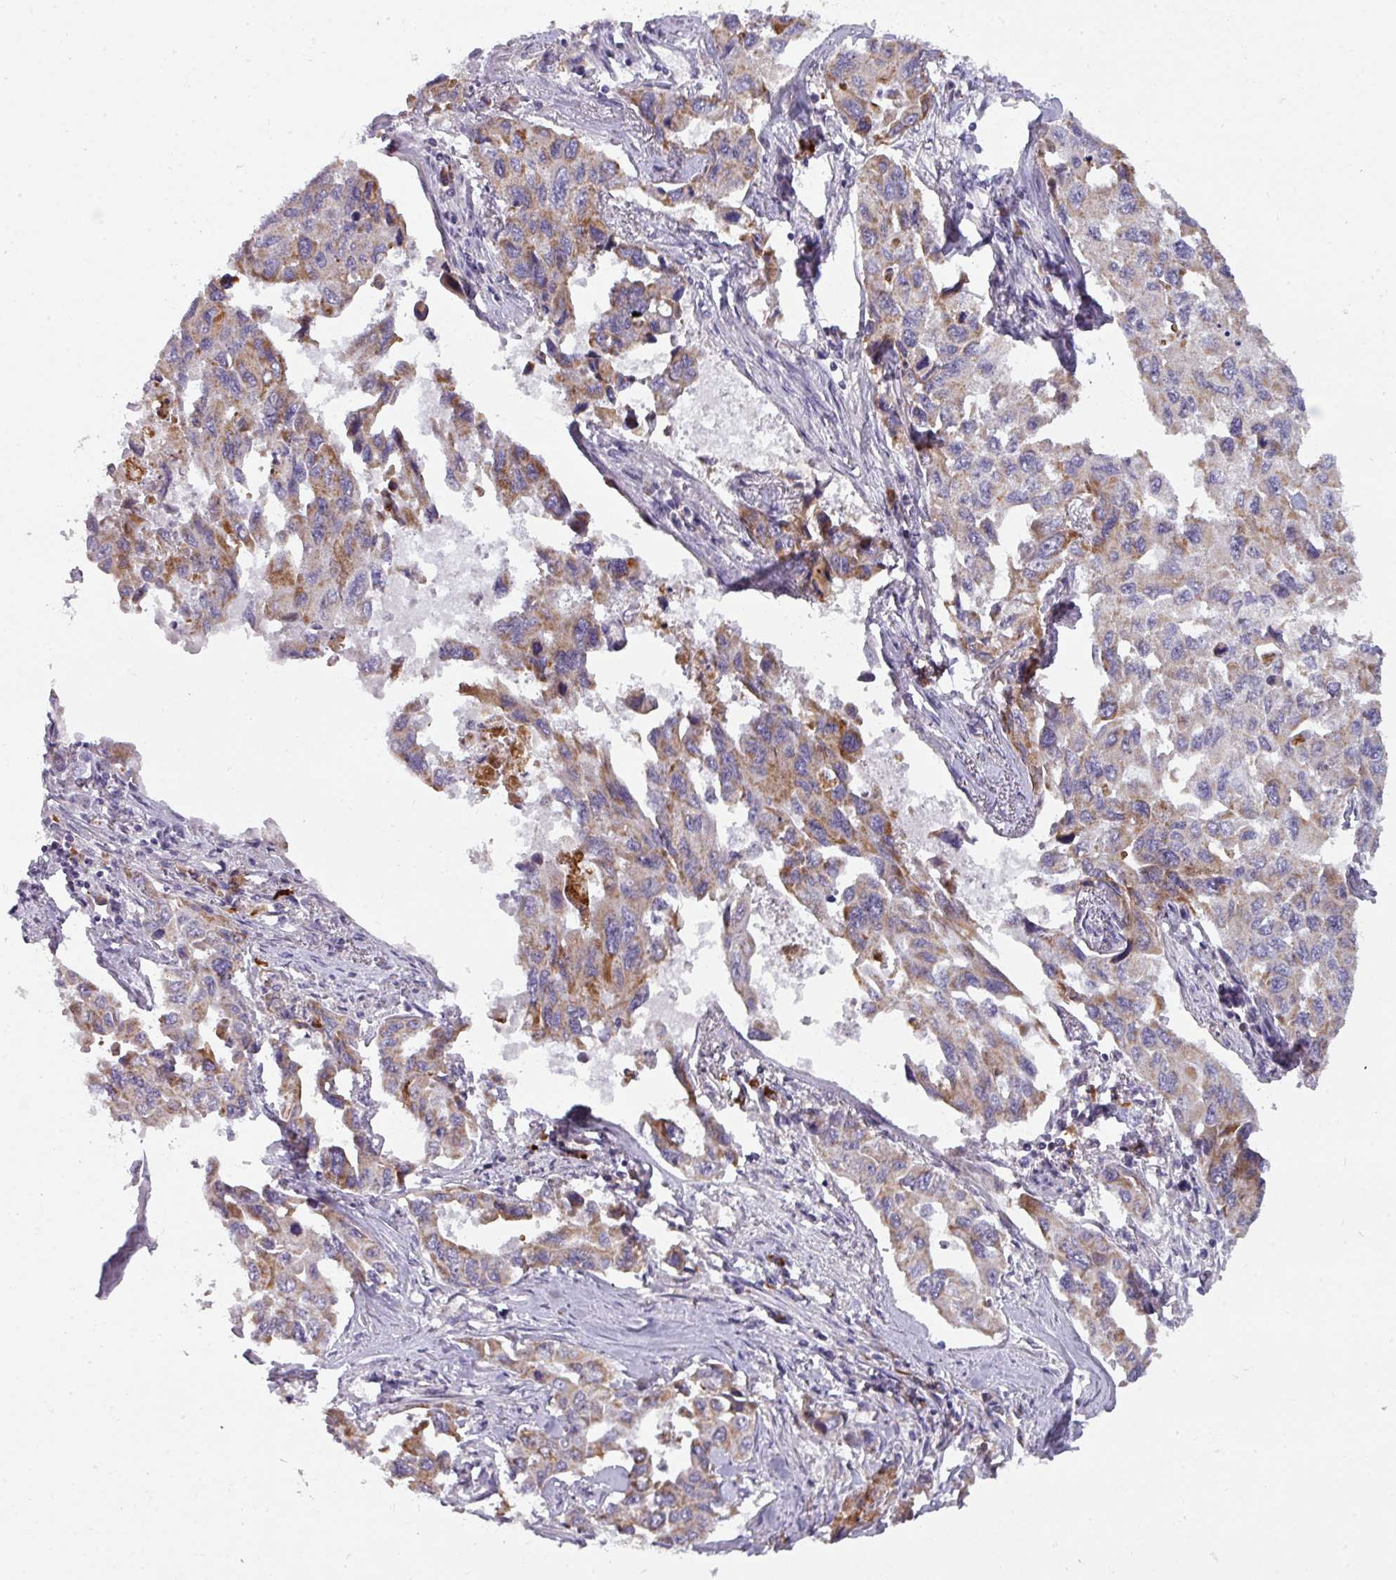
{"staining": {"intensity": "moderate", "quantity": "25%-75%", "location": "cytoplasmic/membranous"}, "tissue": "lung cancer", "cell_type": "Tumor cells", "image_type": "cancer", "snomed": [{"axis": "morphology", "description": "Adenocarcinoma, NOS"}, {"axis": "topography", "description": "Lung"}], "caption": "Immunohistochemistry (IHC) of lung cancer exhibits medium levels of moderate cytoplasmic/membranous expression in about 25%-75% of tumor cells. The staining is performed using DAB (3,3'-diaminobenzidine) brown chromogen to label protein expression. The nuclei are counter-stained blue using hematoxylin.", "gene": "C2orf68", "patient": {"sex": "male", "age": 64}}